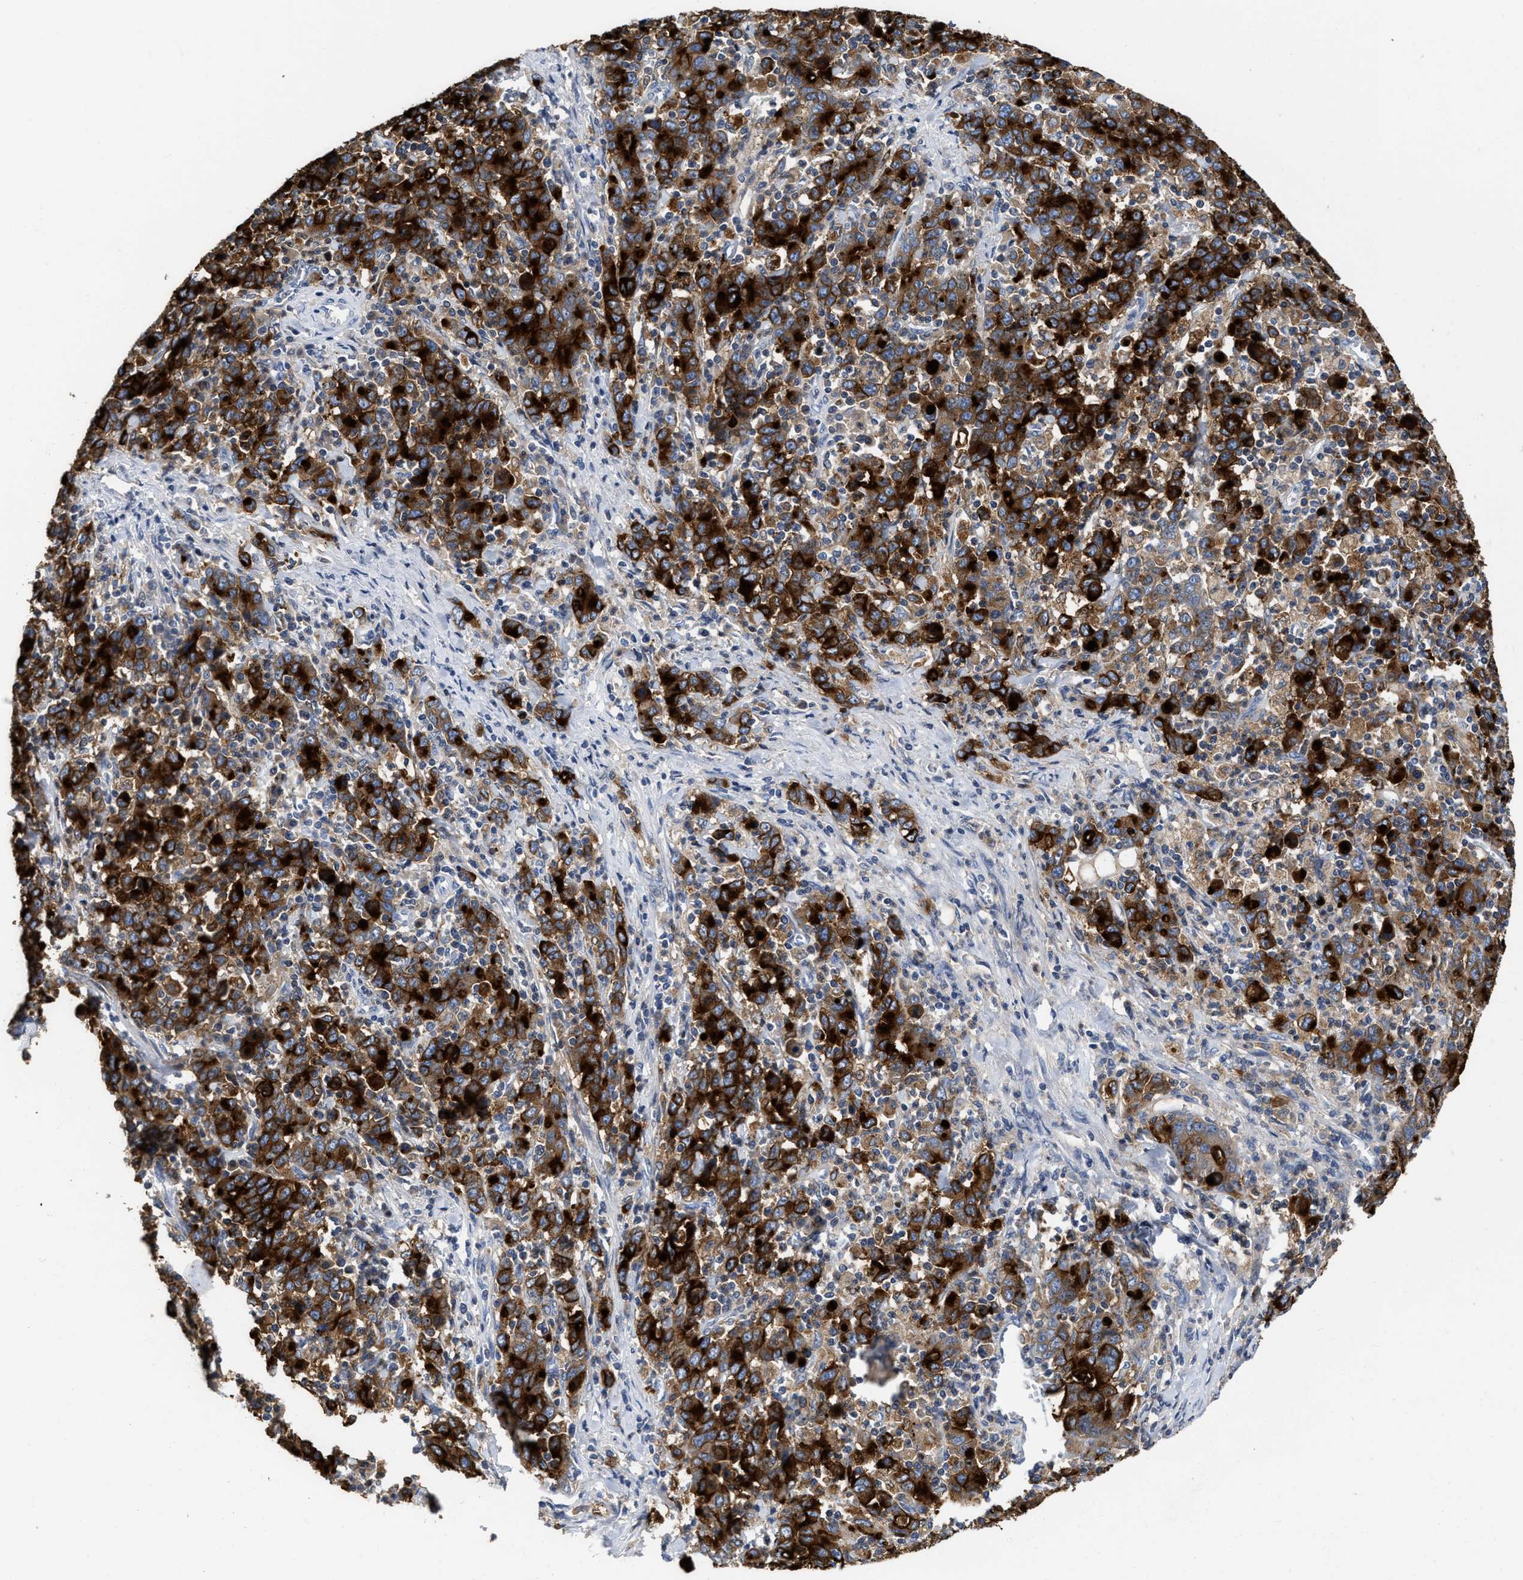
{"staining": {"intensity": "strong", "quantity": ">75%", "location": "cytoplasmic/membranous"}, "tissue": "stomach cancer", "cell_type": "Tumor cells", "image_type": "cancer", "snomed": [{"axis": "morphology", "description": "Adenocarcinoma, NOS"}, {"axis": "topography", "description": "Stomach, upper"}], "caption": "Human stomach cancer (adenocarcinoma) stained for a protein (brown) demonstrates strong cytoplasmic/membranous positive positivity in approximately >75% of tumor cells.", "gene": "CEACAM5", "patient": {"sex": "male", "age": 69}}